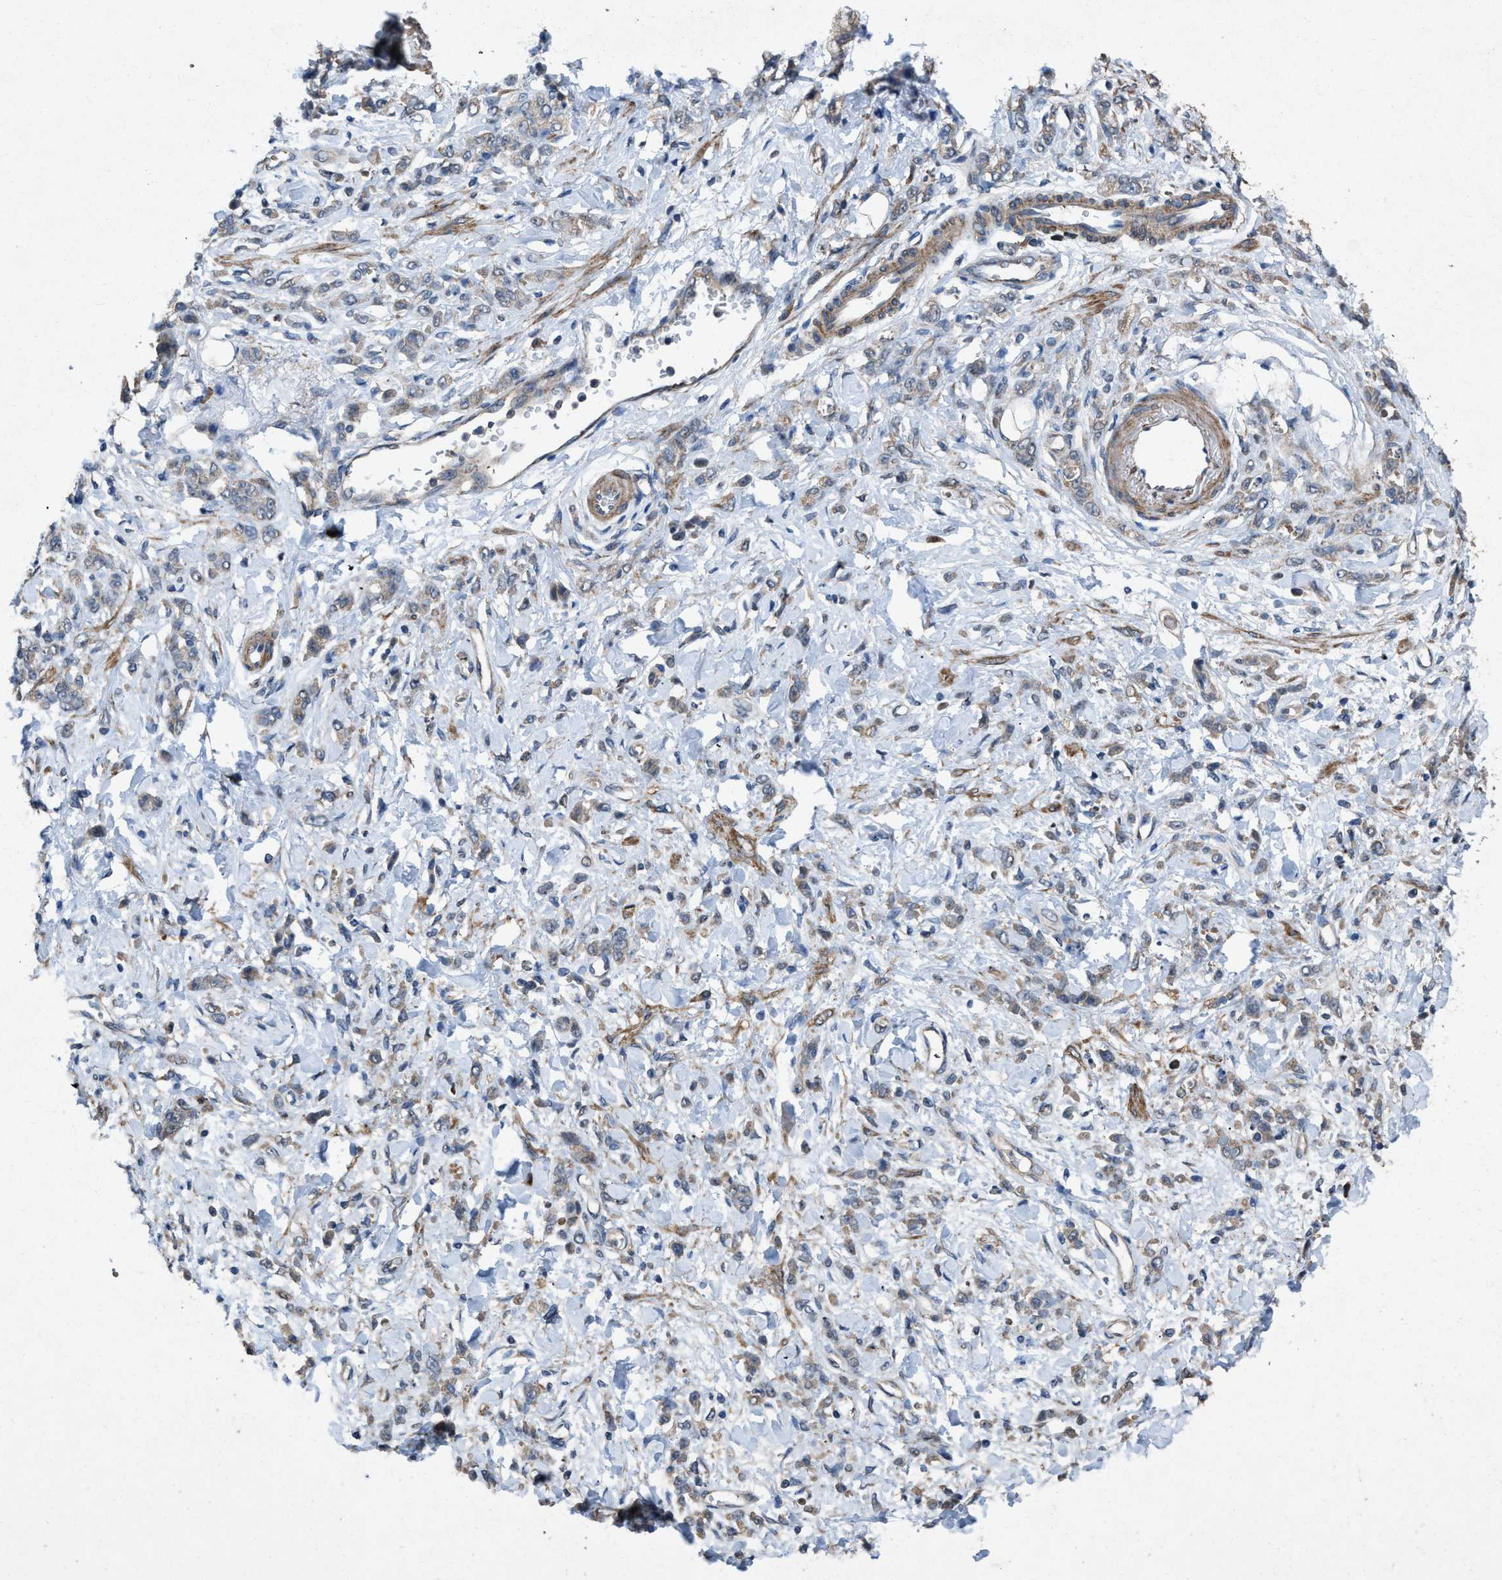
{"staining": {"intensity": "weak", "quantity": "25%-75%", "location": "cytoplasmic/membranous"}, "tissue": "stomach cancer", "cell_type": "Tumor cells", "image_type": "cancer", "snomed": [{"axis": "morphology", "description": "Normal tissue, NOS"}, {"axis": "morphology", "description": "Adenocarcinoma, NOS"}, {"axis": "topography", "description": "Stomach"}], "caption": "Protein staining demonstrates weak cytoplasmic/membranous positivity in about 25%-75% of tumor cells in stomach adenocarcinoma. The staining was performed using DAB, with brown indicating positive protein expression. Nuclei are stained blue with hematoxylin.", "gene": "ARL6", "patient": {"sex": "male", "age": 82}}